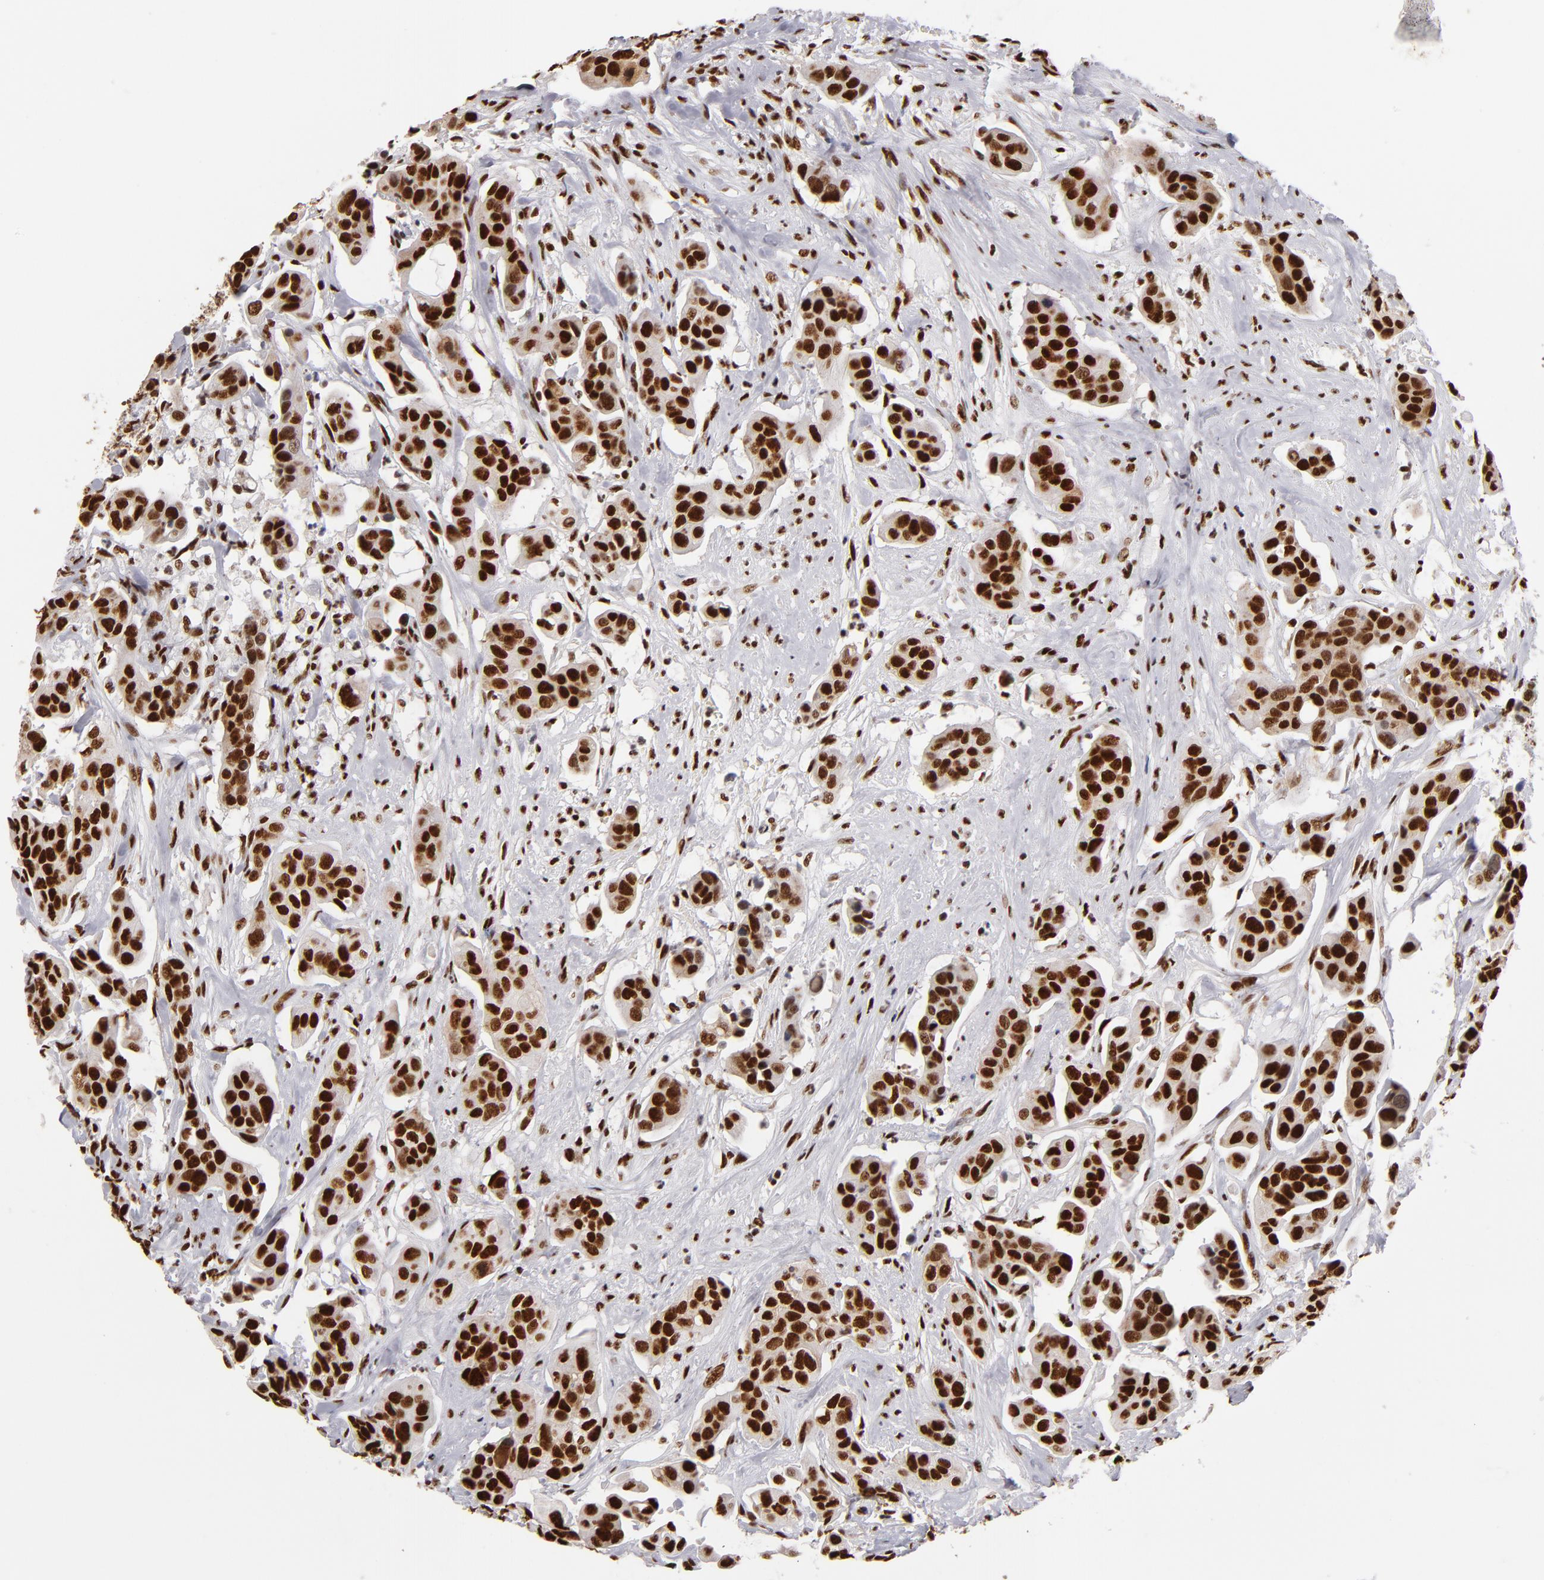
{"staining": {"intensity": "strong", "quantity": ">75%", "location": "nuclear"}, "tissue": "urothelial cancer", "cell_type": "Tumor cells", "image_type": "cancer", "snomed": [{"axis": "morphology", "description": "Adenocarcinoma, NOS"}, {"axis": "topography", "description": "Urinary bladder"}], "caption": "The histopathology image exhibits immunohistochemical staining of urothelial cancer. There is strong nuclear positivity is seen in about >75% of tumor cells.", "gene": "MRE11", "patient": {"sex": "male", "age": 61}}